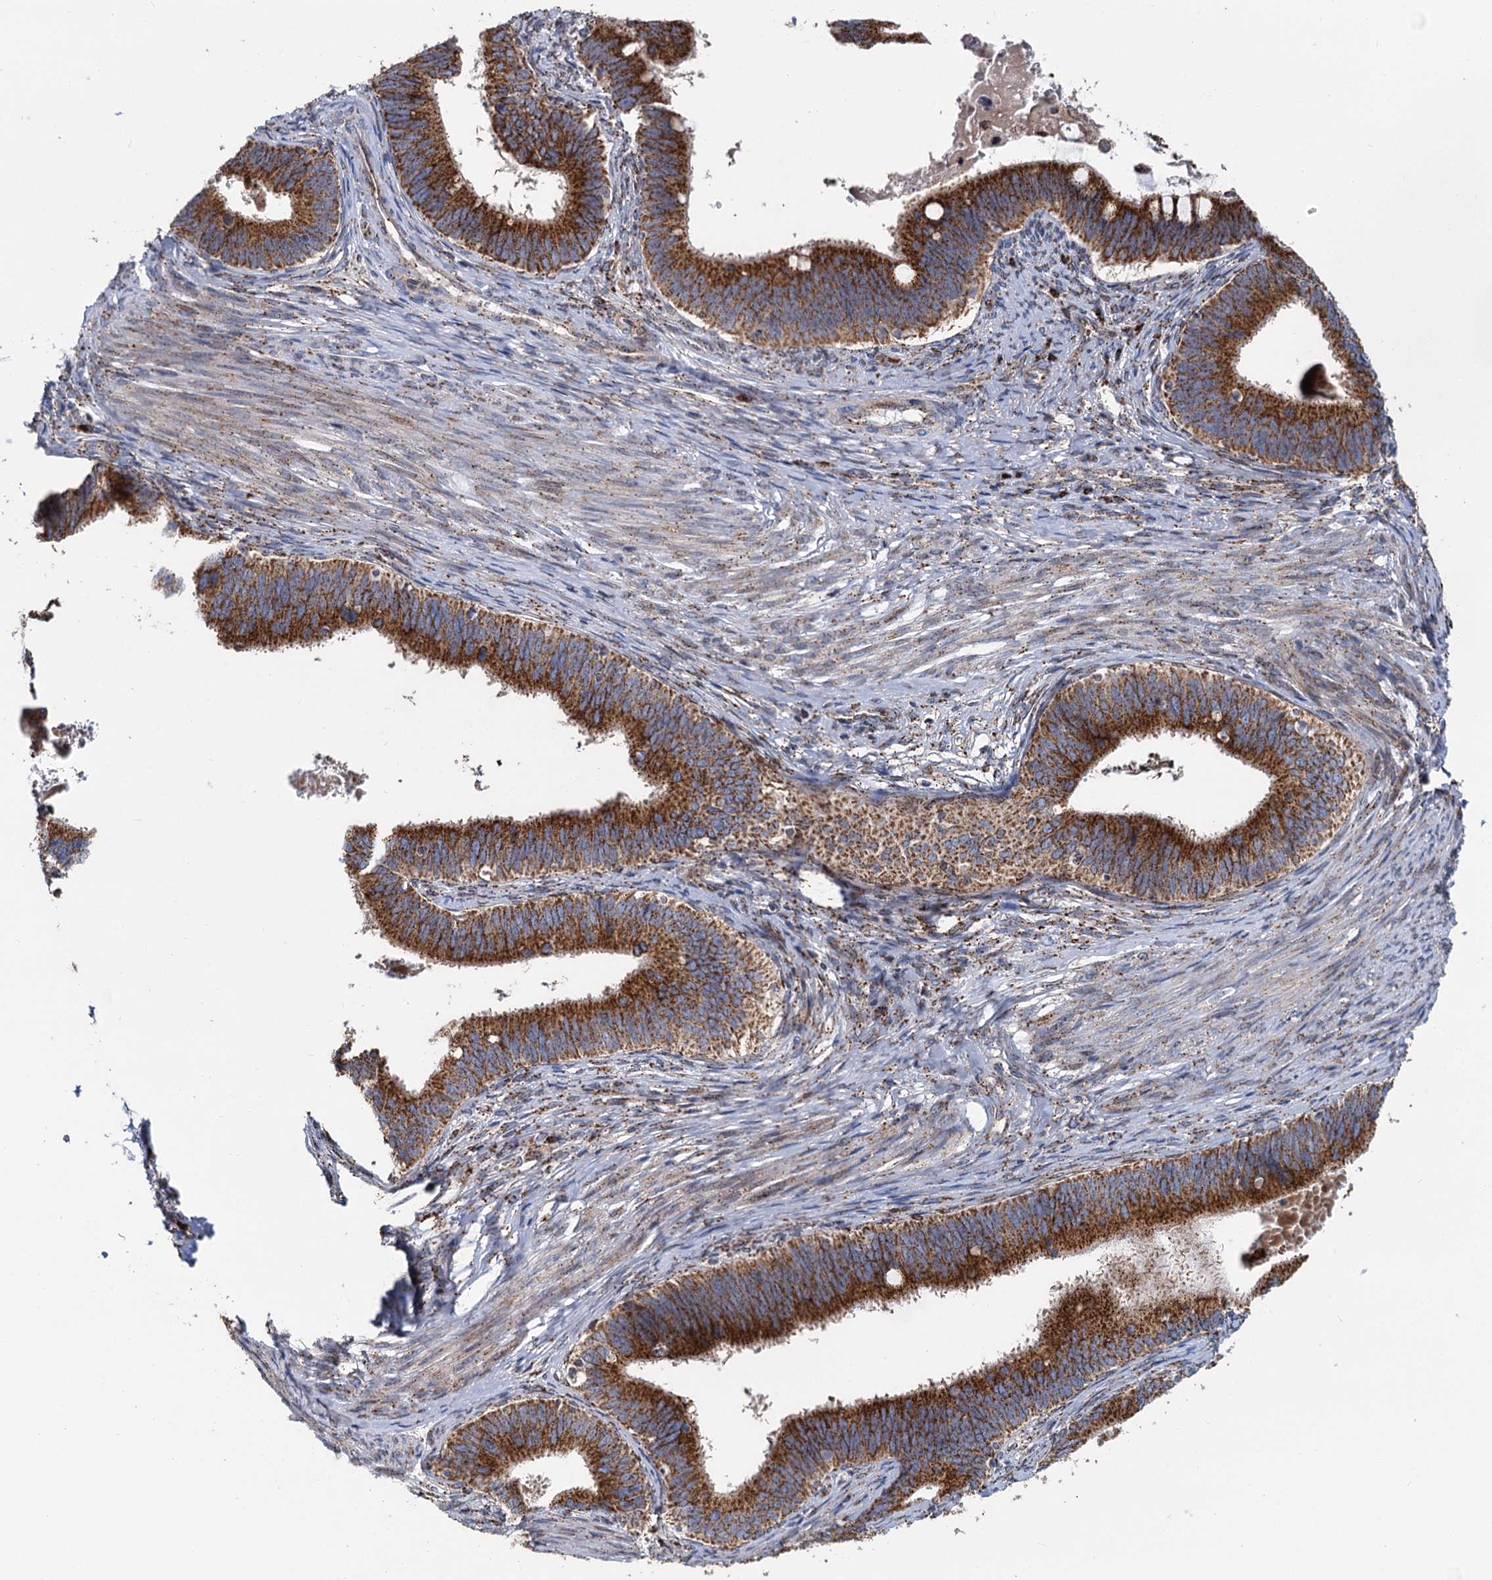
{"staining": {"intensity": "strong", "quantity": ">75%", "location": "cytoplasmic/membranous"}, "tissue": "cervical cancer", "cell_type": "Tumor cells", "image_type": "cancer", "snomed": [{"axis": "morphology", "description": "Adenocarcinoma, NOS"}, {"axis": "topography", "description": "Cervix"}], "caption": "Tumor cells display high levels of strong cytoplasmic/membranous positivity in about >75% of cells in human adenocarcinoma (cervical). The staining is performed using DAB brown chromogen to label protein expression. The nuclei are counter-stained blue using hematoxylin.", "gene": "SUPT20H", "patient": {"sex": "female", "age": 42}}